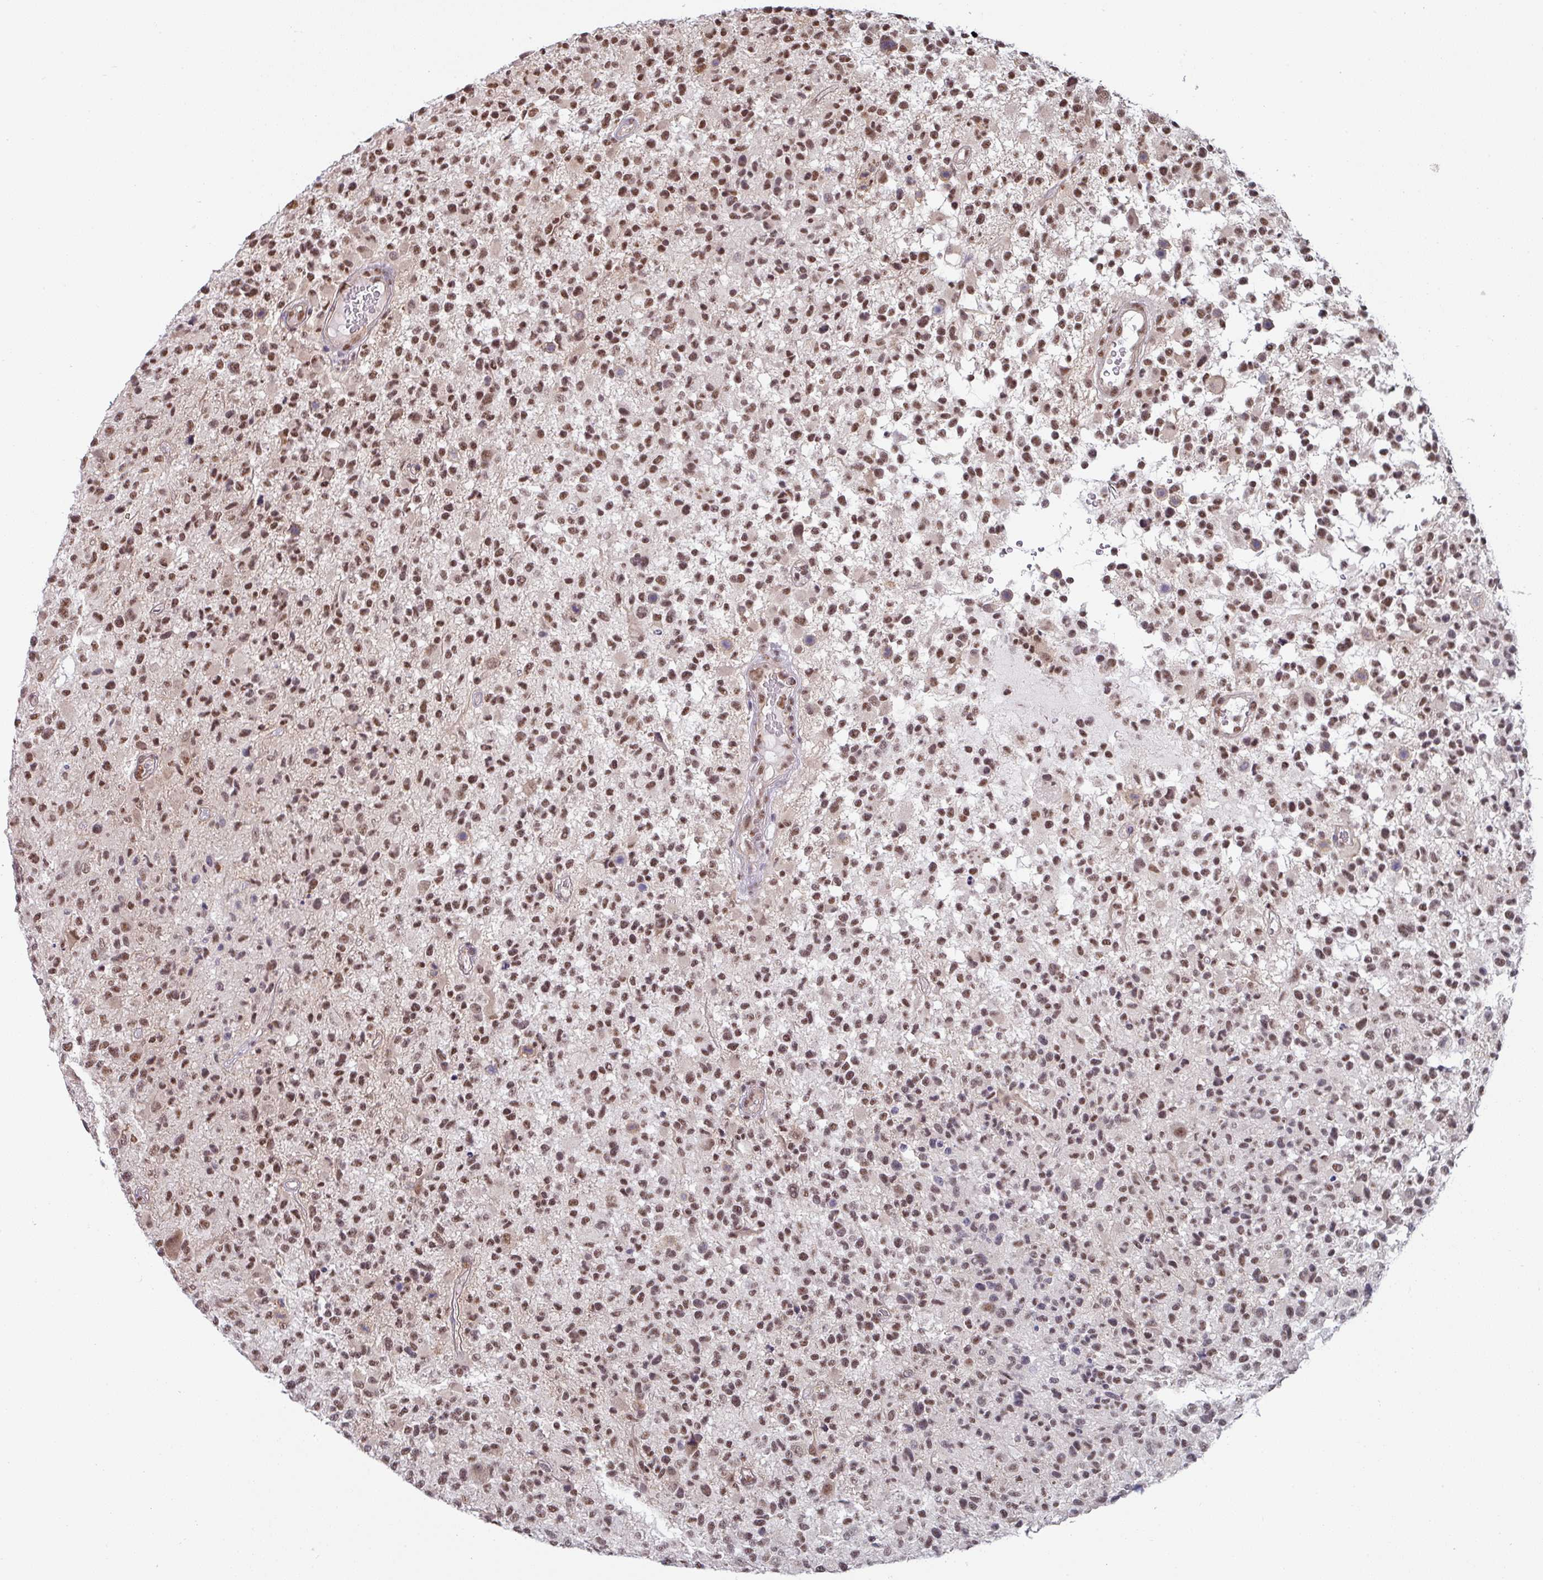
{"staining": {"intensity": "strong", "quantity": ">75%", "location": "nuclear"}, "tissue": "glioma", "cell_type": "Tumor cells", "image_type": "cancer", "snomed": [{"axis": "morphology", "description": "Glioma, malignant, High grade"}, {"axis": "morphology", "description": "Glioblastoma, NOS"}, {"axis": "topography", "description": "Brain"}], "caption": "This histopathology image exhibits immunohistochemistry (IHC) staining of human glioma, with high strong nuclear staining in about >75% of tumor cells.", "gene": "TMED5", "patient": {"sex": "male", "age": 60}}